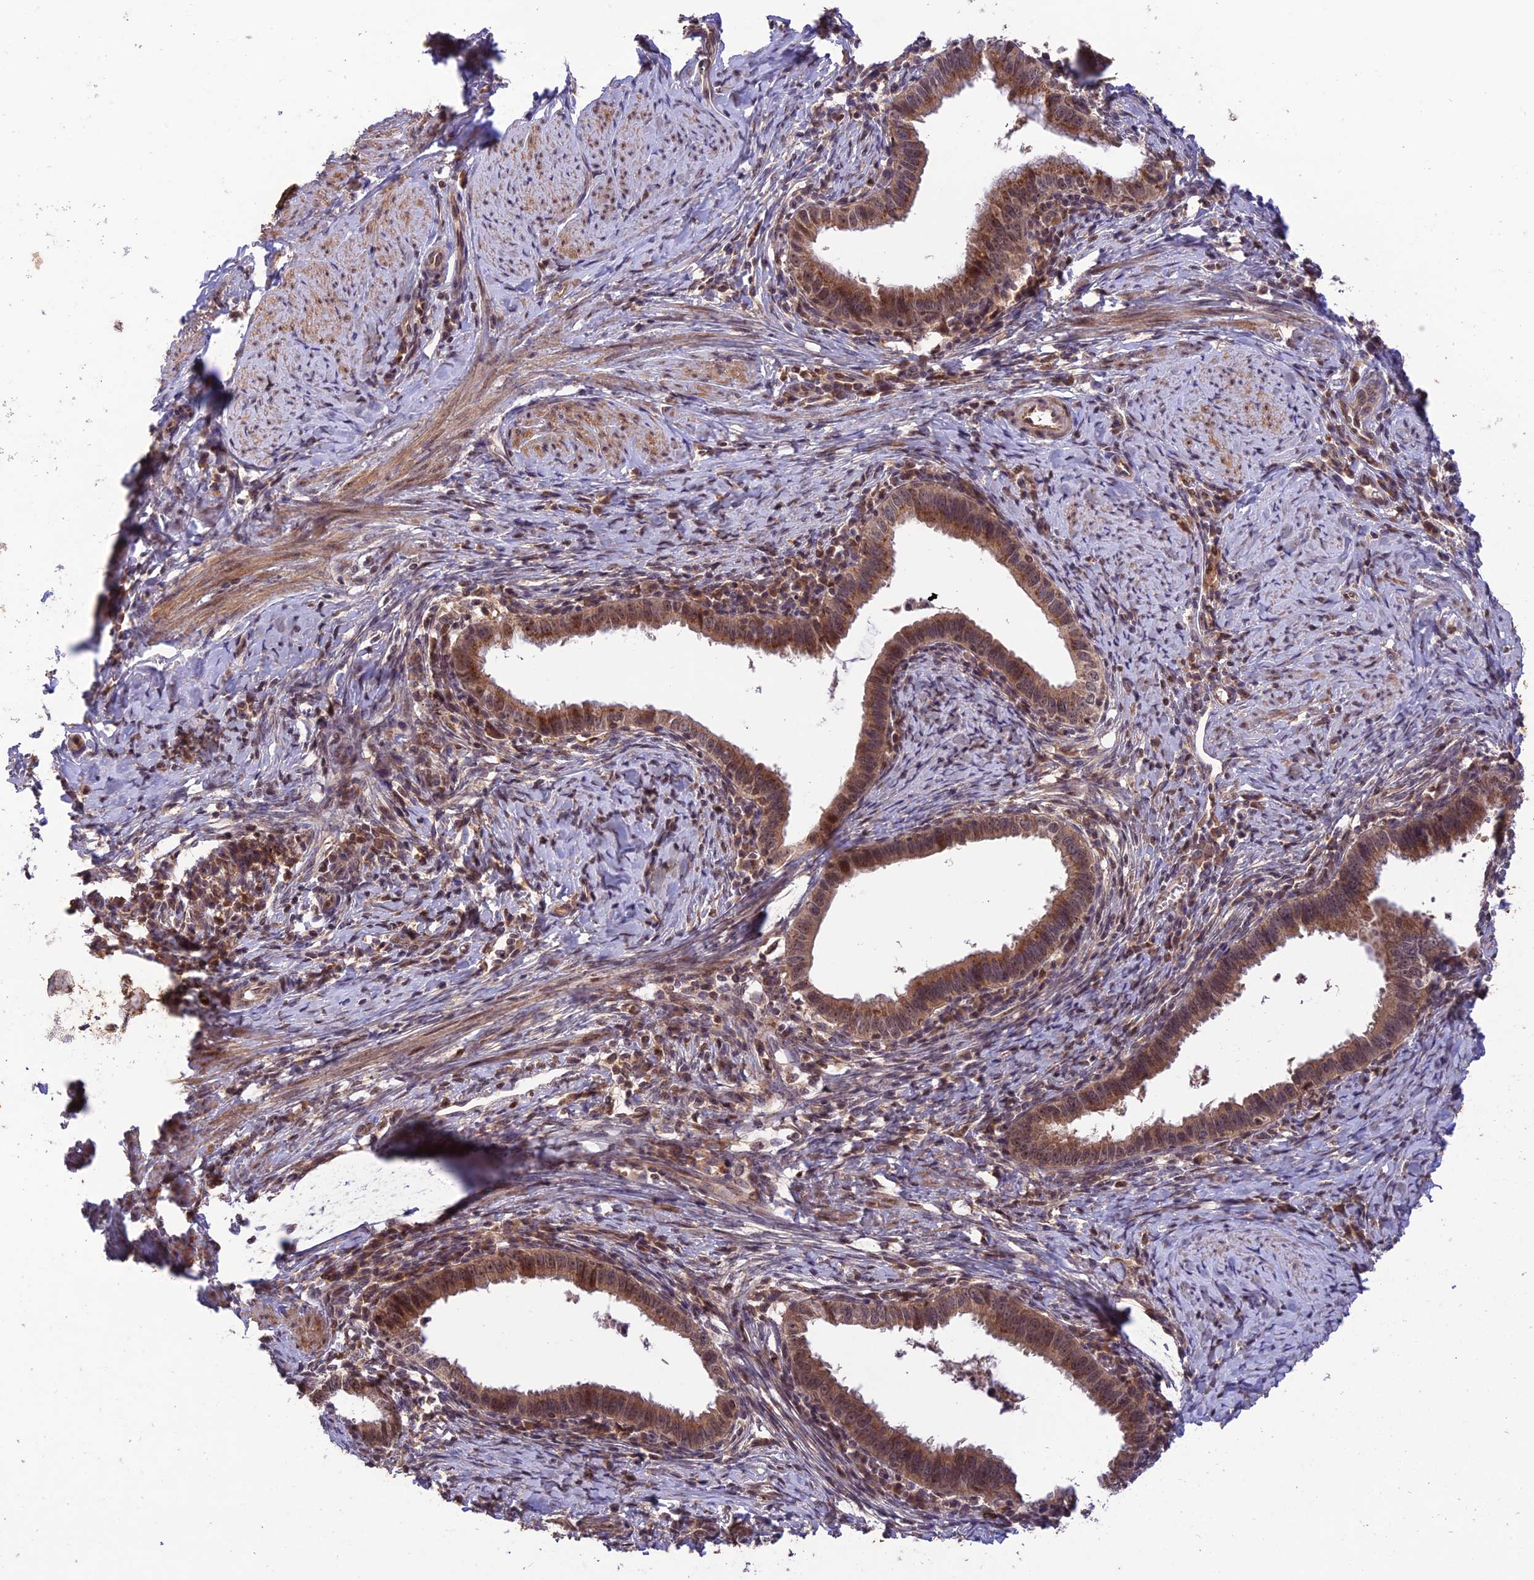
{"staining": {"intensity": "moderate", "quantity": ">75%", "location": "cytoplasmic/membranous,nuclear"}, "tissue": "cervical cancer", "cell_type": "Tumor cells", "image_type": "cancer", "snomed": [{"axis": "morphology", "description": "Adenocarcinoma, NOS"}, {"axis": "topography", "description": "Cervix"}], "caption": "Tumor cells demonstrate medium levels of moderate cytoplasmic/membranous and nuclear positivity in approximately >75% of cells in human cervical cancer (adenocarcinoma).", "gene": "REV1", "patient": {"sex": "female", "age": 36}}